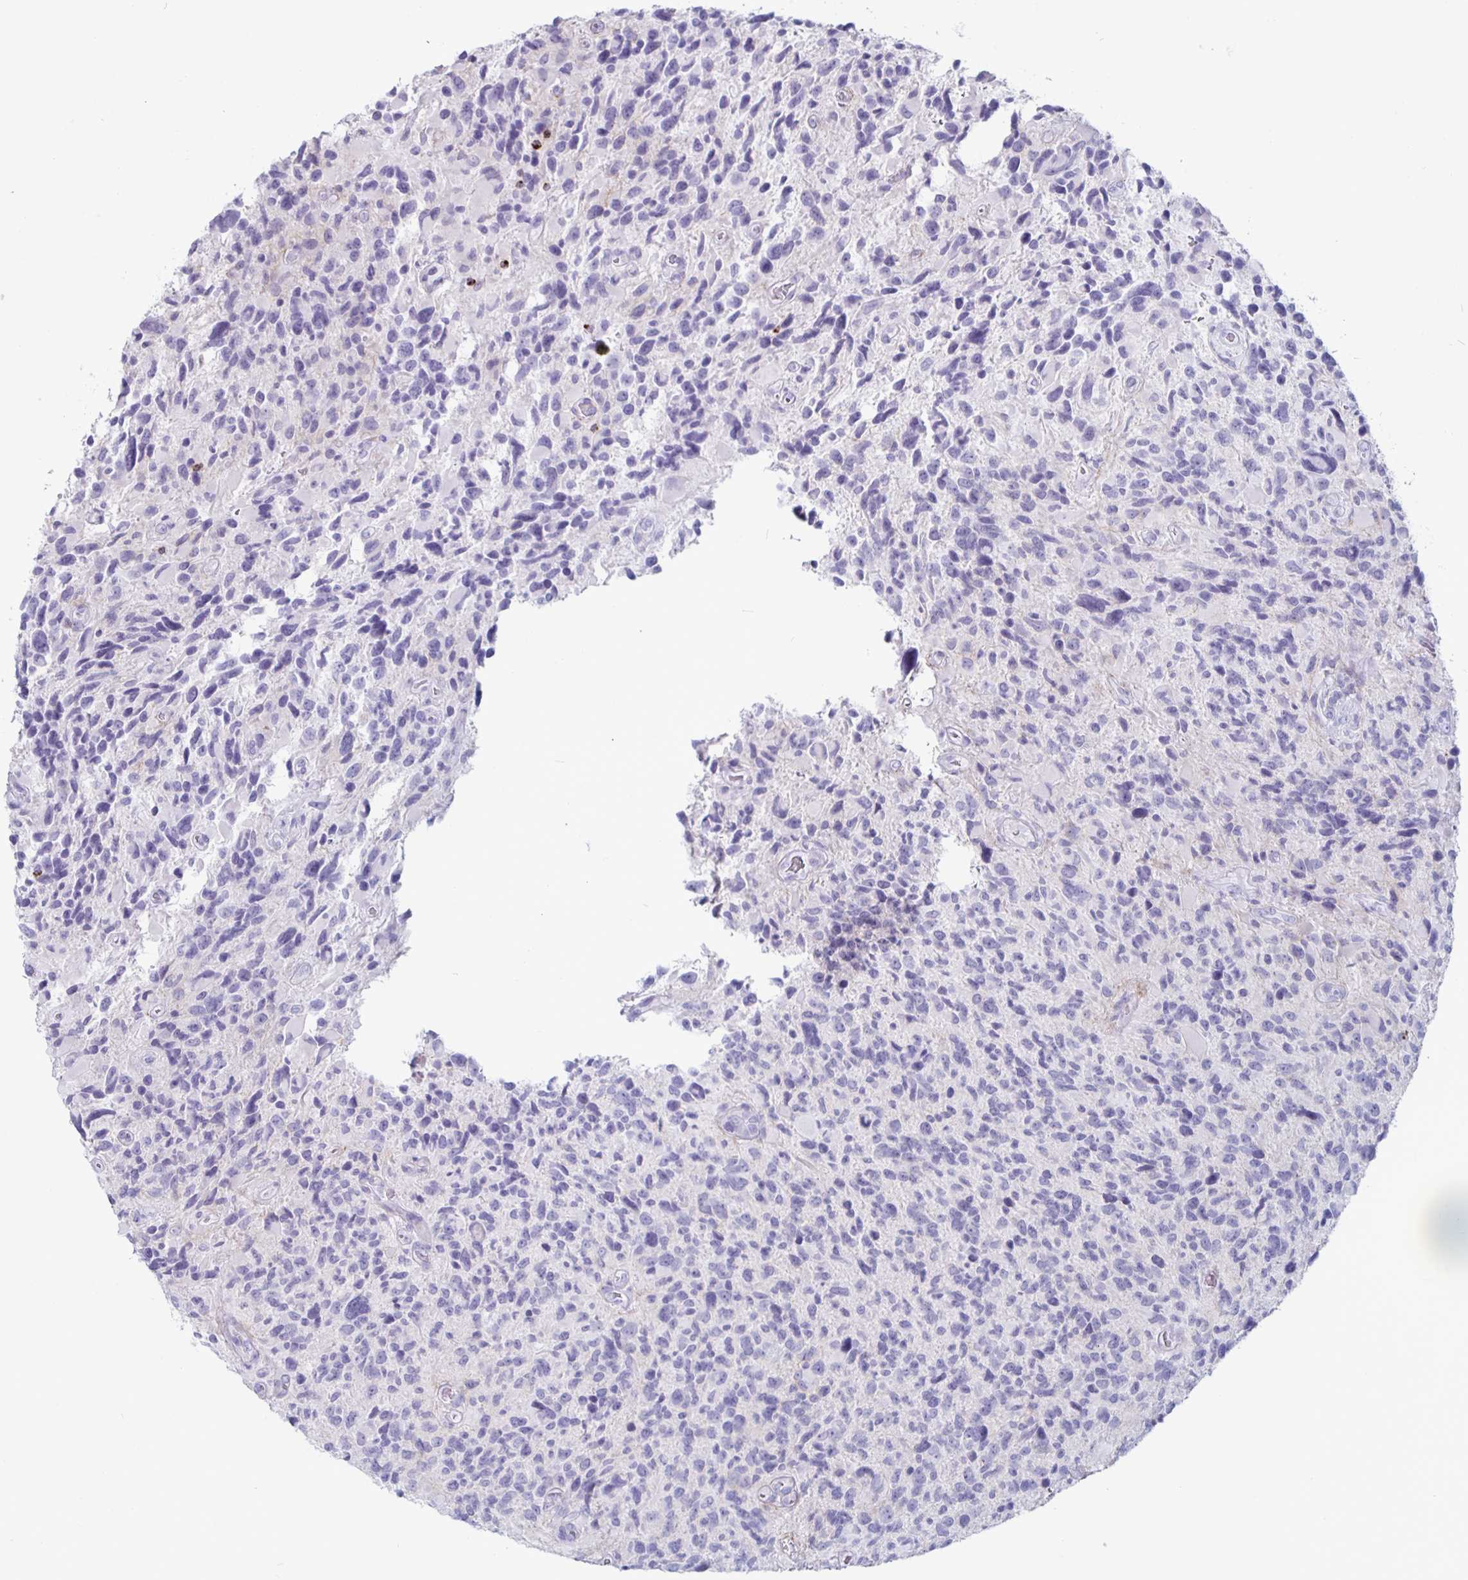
{"staining": {"intensity": "negative", "quantity": "none", "location": "none"}, "tissue": "glioma", "cell_type": "Tumor cells", "image_type": "cancer", "snomed": [{"axis": "morphology", "description": "Glioma, malignant, High grade"}, {"axis": "topography", "description": "Brain"}], "caption": "Micrograph shows no protein expression in tumor cells of glioma tissue.", "gene": "GZMK", "patient": {"sex": "male", "age": 46}}